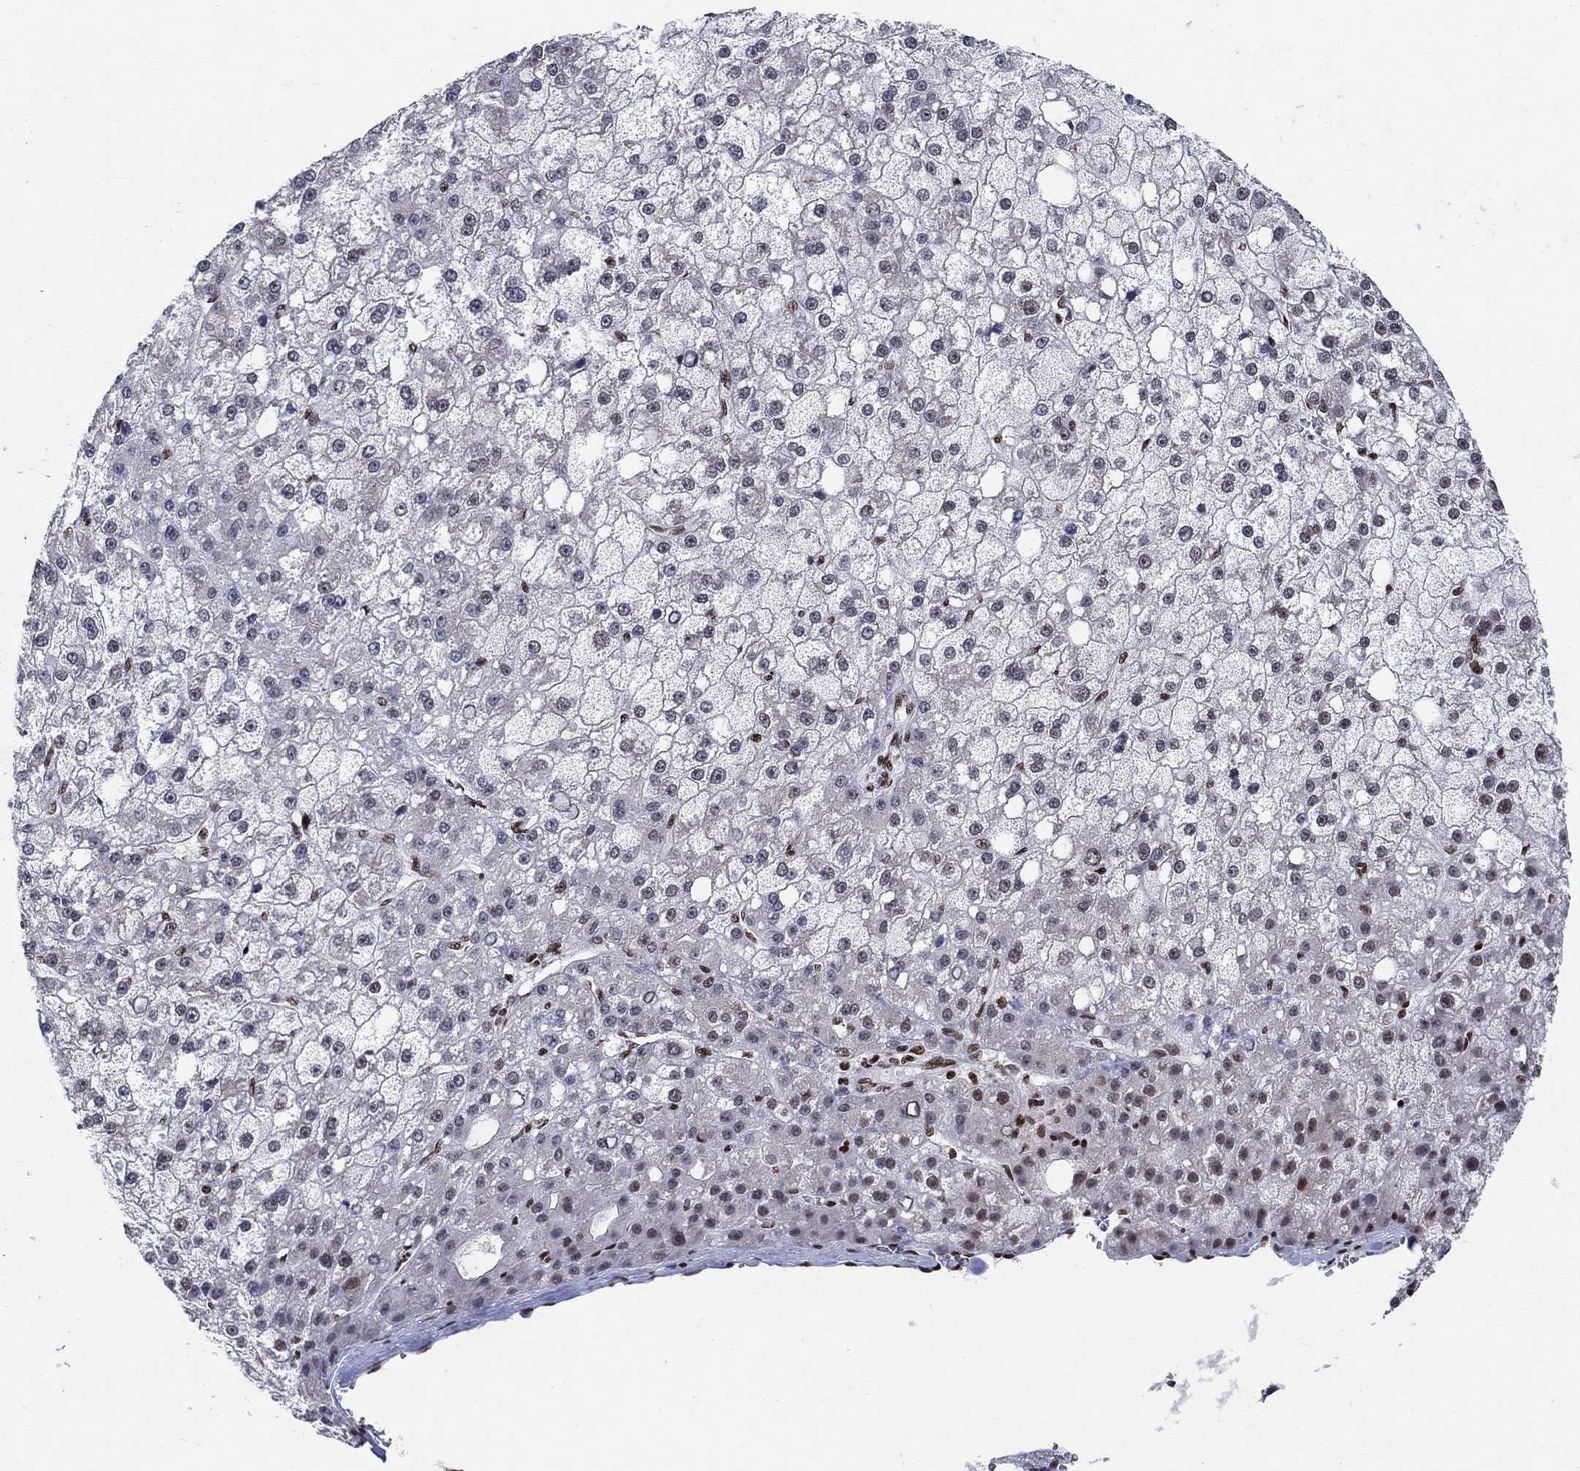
{"staining": {"intensity": "negative", "quantity": "none", "location": "none"}, "tissue": "liver cancer", "cell_type": "Tumor cells", "image_type": "cancer", "snomed": [{"axis": "morphology", "description": "Carcinoma, Hepatocellular, NOS"}, {"axis": "topography", "description": "Liver"}], "caption": "Liver cancer (hepatocellular carcinoma) stained for a protein using immunohistochemistry (IHC) reveals no expression tumor cells.", "gene": "FBXO16", "patient": {"sex": "male", "age": 67}}